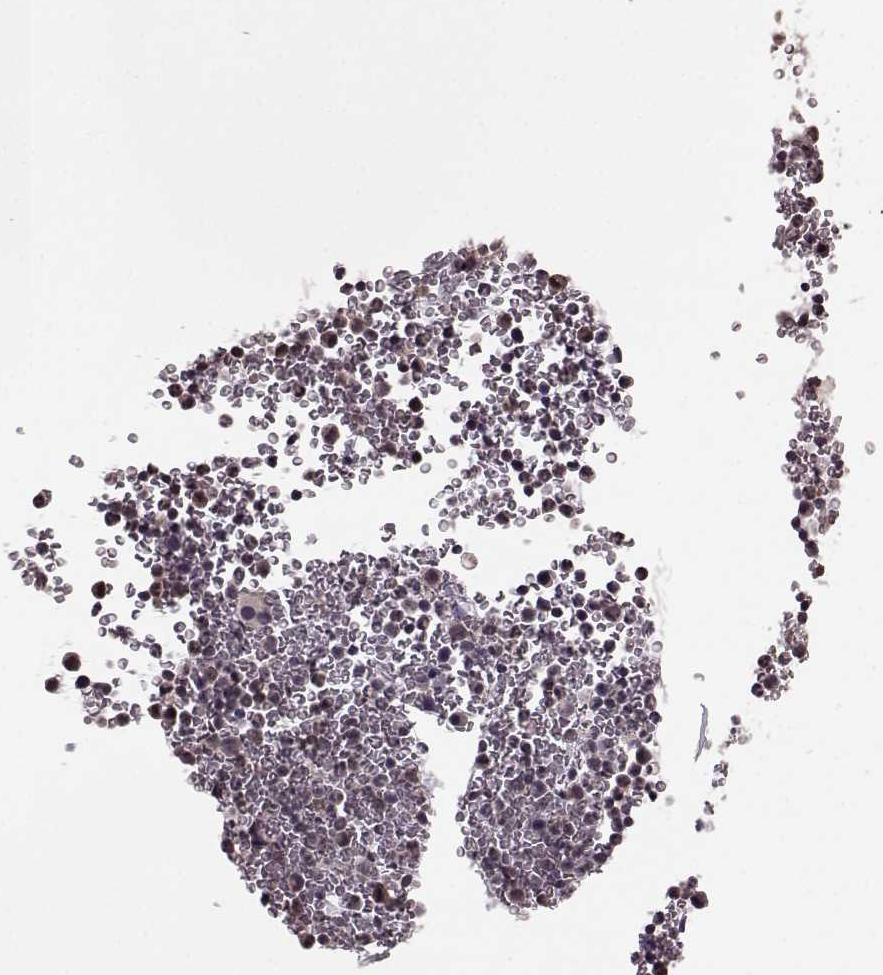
{"staining": {"intensity": "weak", "quantity": "<25%", "location": "cytoplasmic/membranous"}, "tissue": "bone marrow", "cell_type": "Hematopoietic cells", "image_type": "normal", "snomed": [{"axis": "morphology", "description": "Normal tissue, NOS"}, {"axis": "topography", "description": "Bone marrow"}], "caption": "High magnification brightfield microscopy of normal bone marrow stained with DAB (3,3'-diaminobenzidine) (brown) and counterstained with hematoxylin (blue): hematopoietic cells show no significant staining. (IHC, brightfield microscopy, high magnification).", "gene": "GSS", "patient": {"sex": "female", "age": 56}}